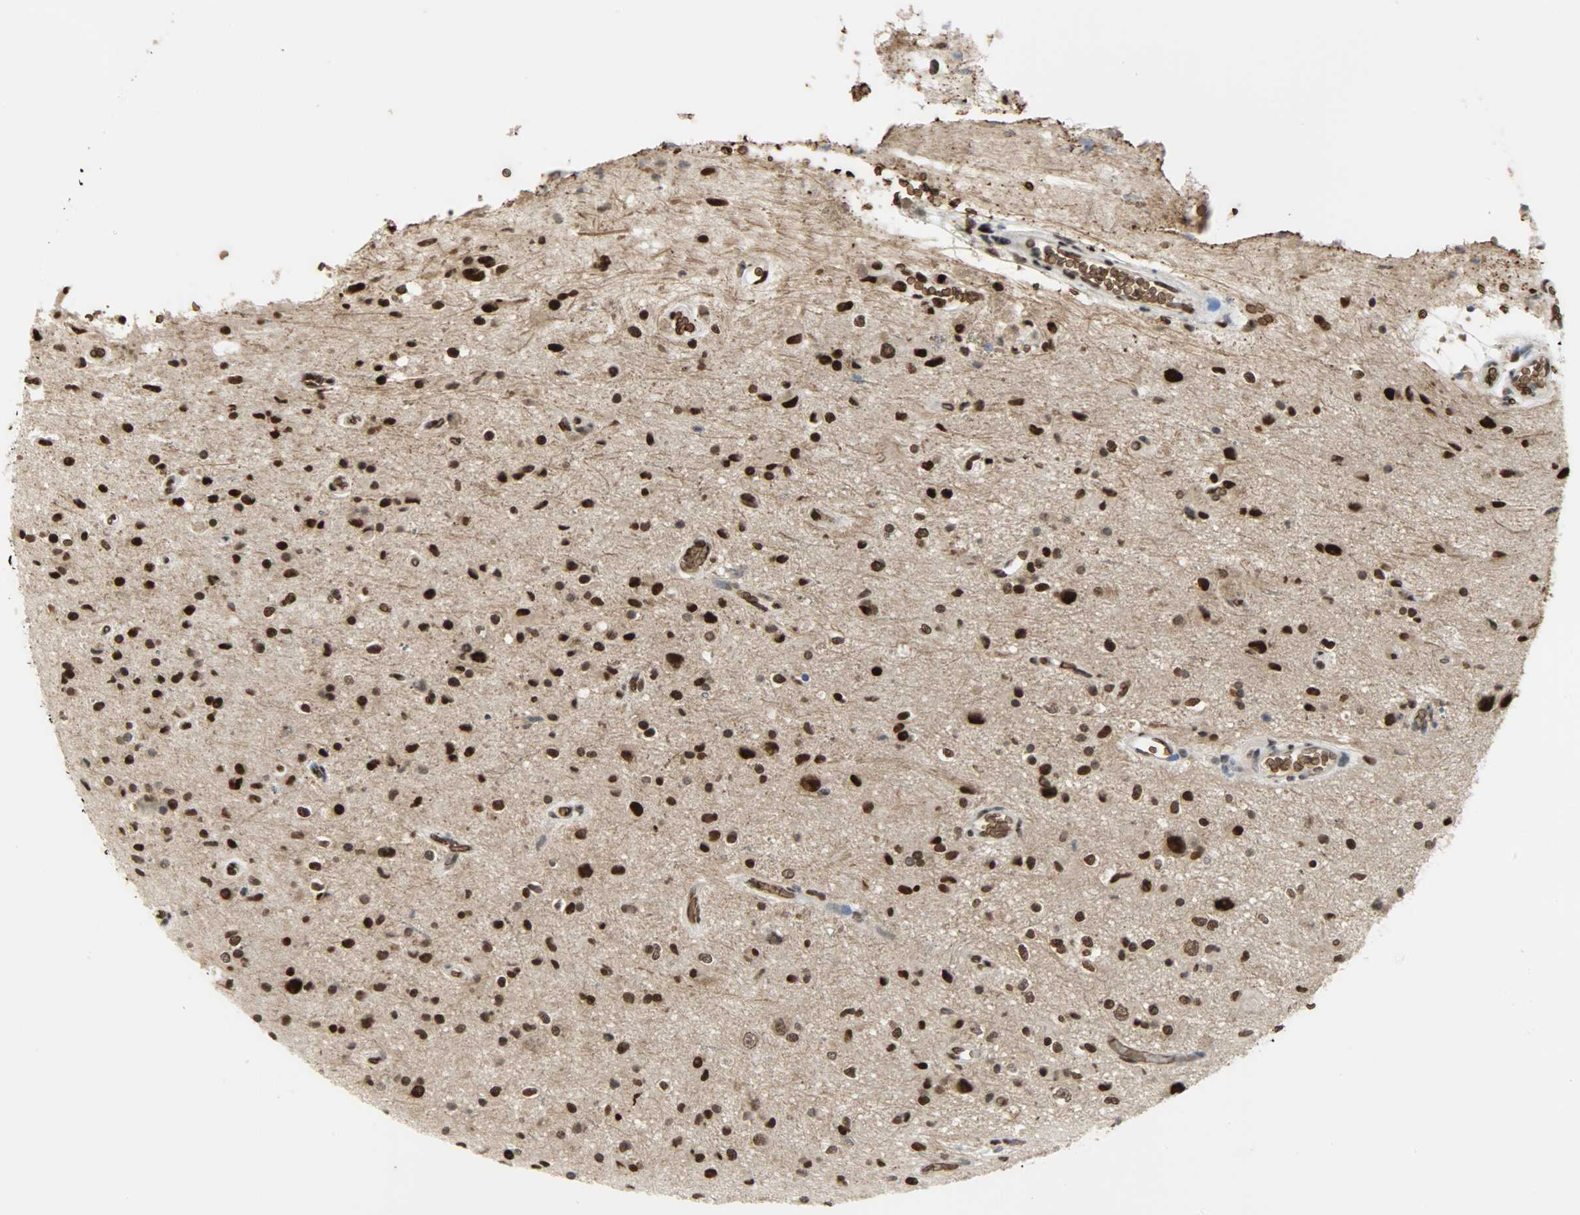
{"staining": {"intensity": "strong", "quantity": ">75%", "location": "cytoplasmic/membranous,nuclear"}, "tissue": "glioma", "cell_type": "Tumor cells", "image_type": "cancer", "snomed": [{"axis": "morphology", "description": "Glioma, malignant, High grade"}, {"axis": "topography", "description": "Brain"}], "caption": "There is high levels of strong cytoplasmic/membranous and nuclear staining in tumor cells of glioma, as demonstrated by immunohistochemical staining (brown color).", "gene": "SNAI1", "patient": {"sex": "male", "age": 47}}